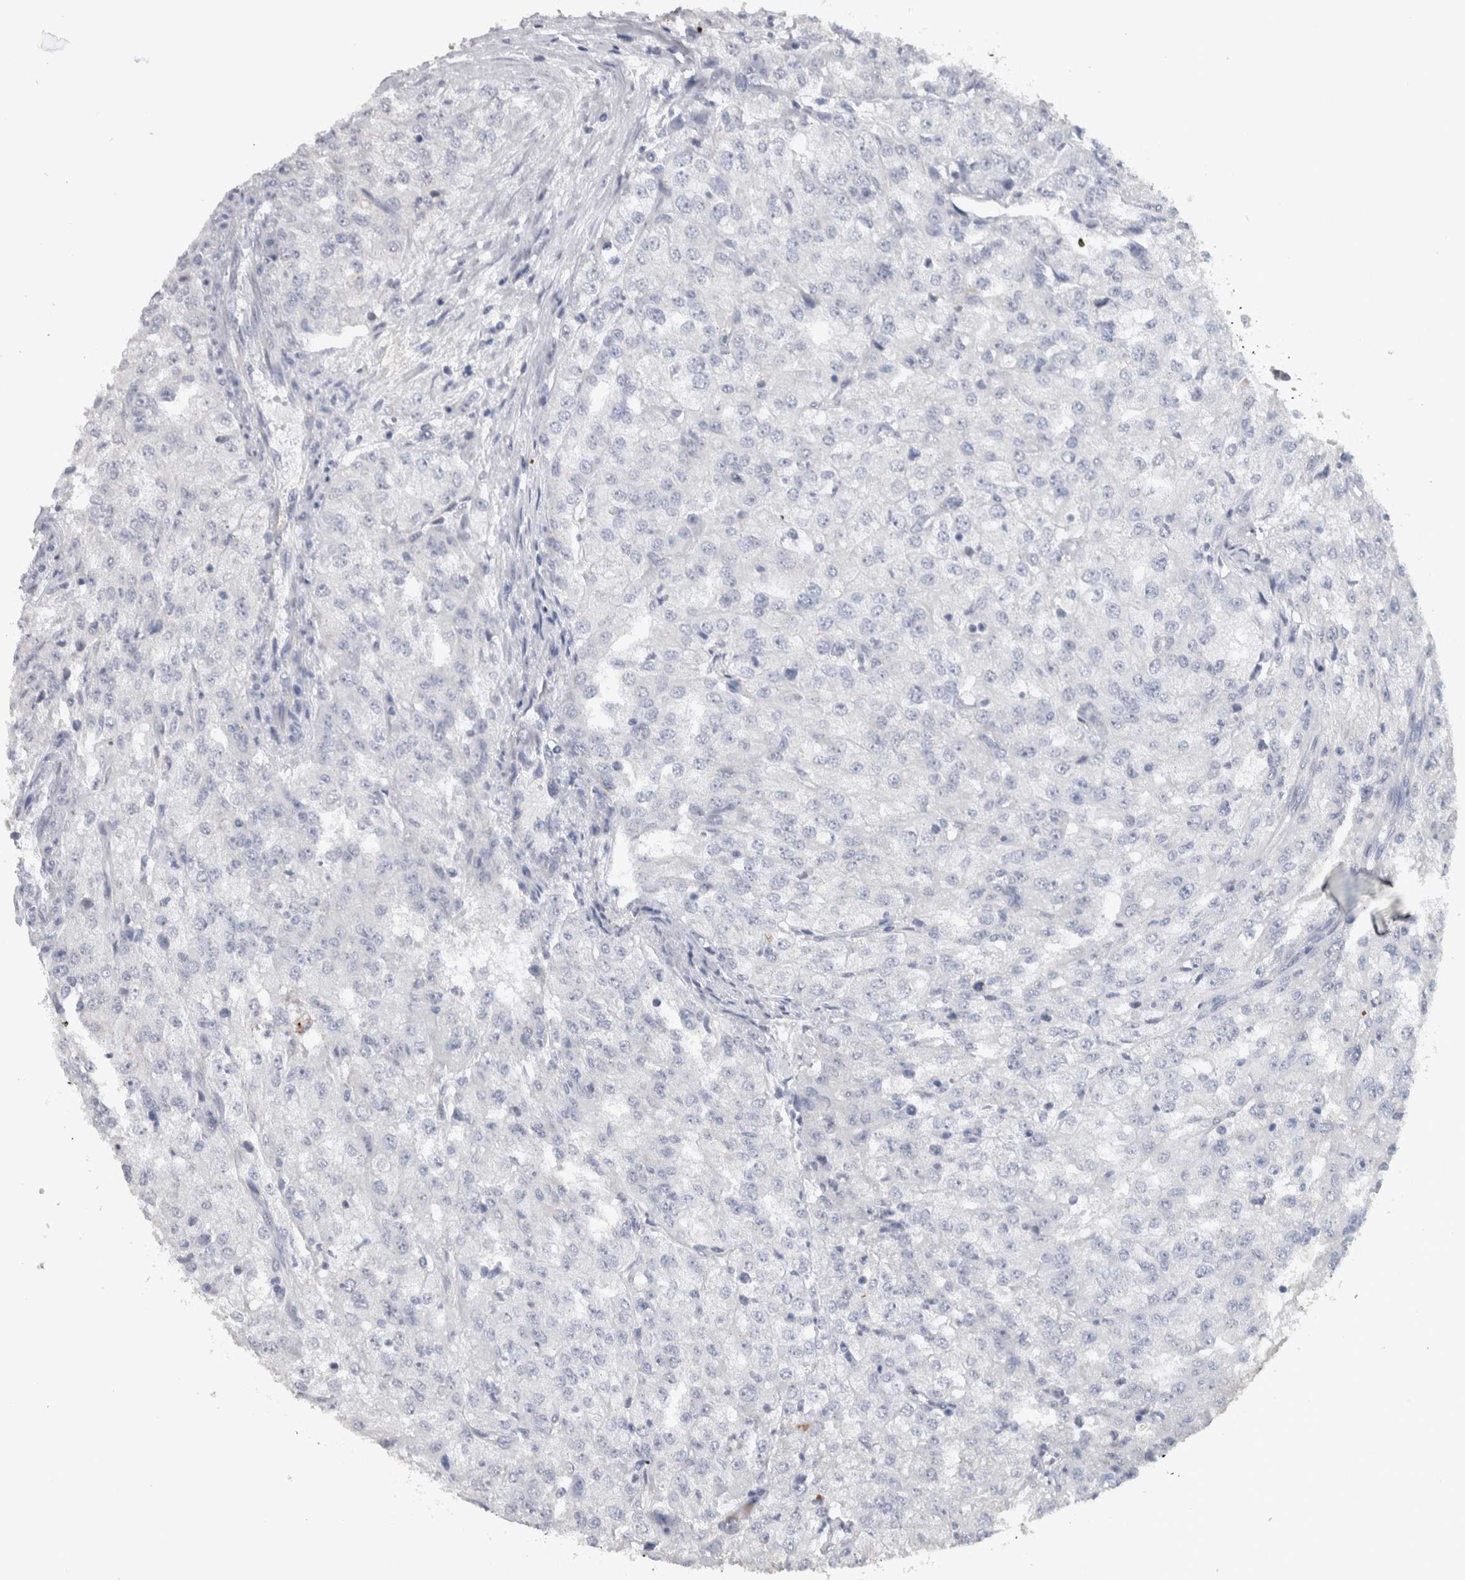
{"staining": {"intensity": "negative", "quantity": "none", "location": "none"}, "tissue": "renal cancer", "cell_type": "Tumor cells", "image_type": "cancer", "snomed": [{"axis": "morphology", "description": "Adenocarcinoma, NOS"}, {"axis": "topography", "description": "Kidney"}], "caption": "Immunohistochemical staining of human adenocarcinoma (renal) shows no significant staining in tumor cells.", "gene": "TMEM102", "patient": {"sex": "female", "age": 54}}